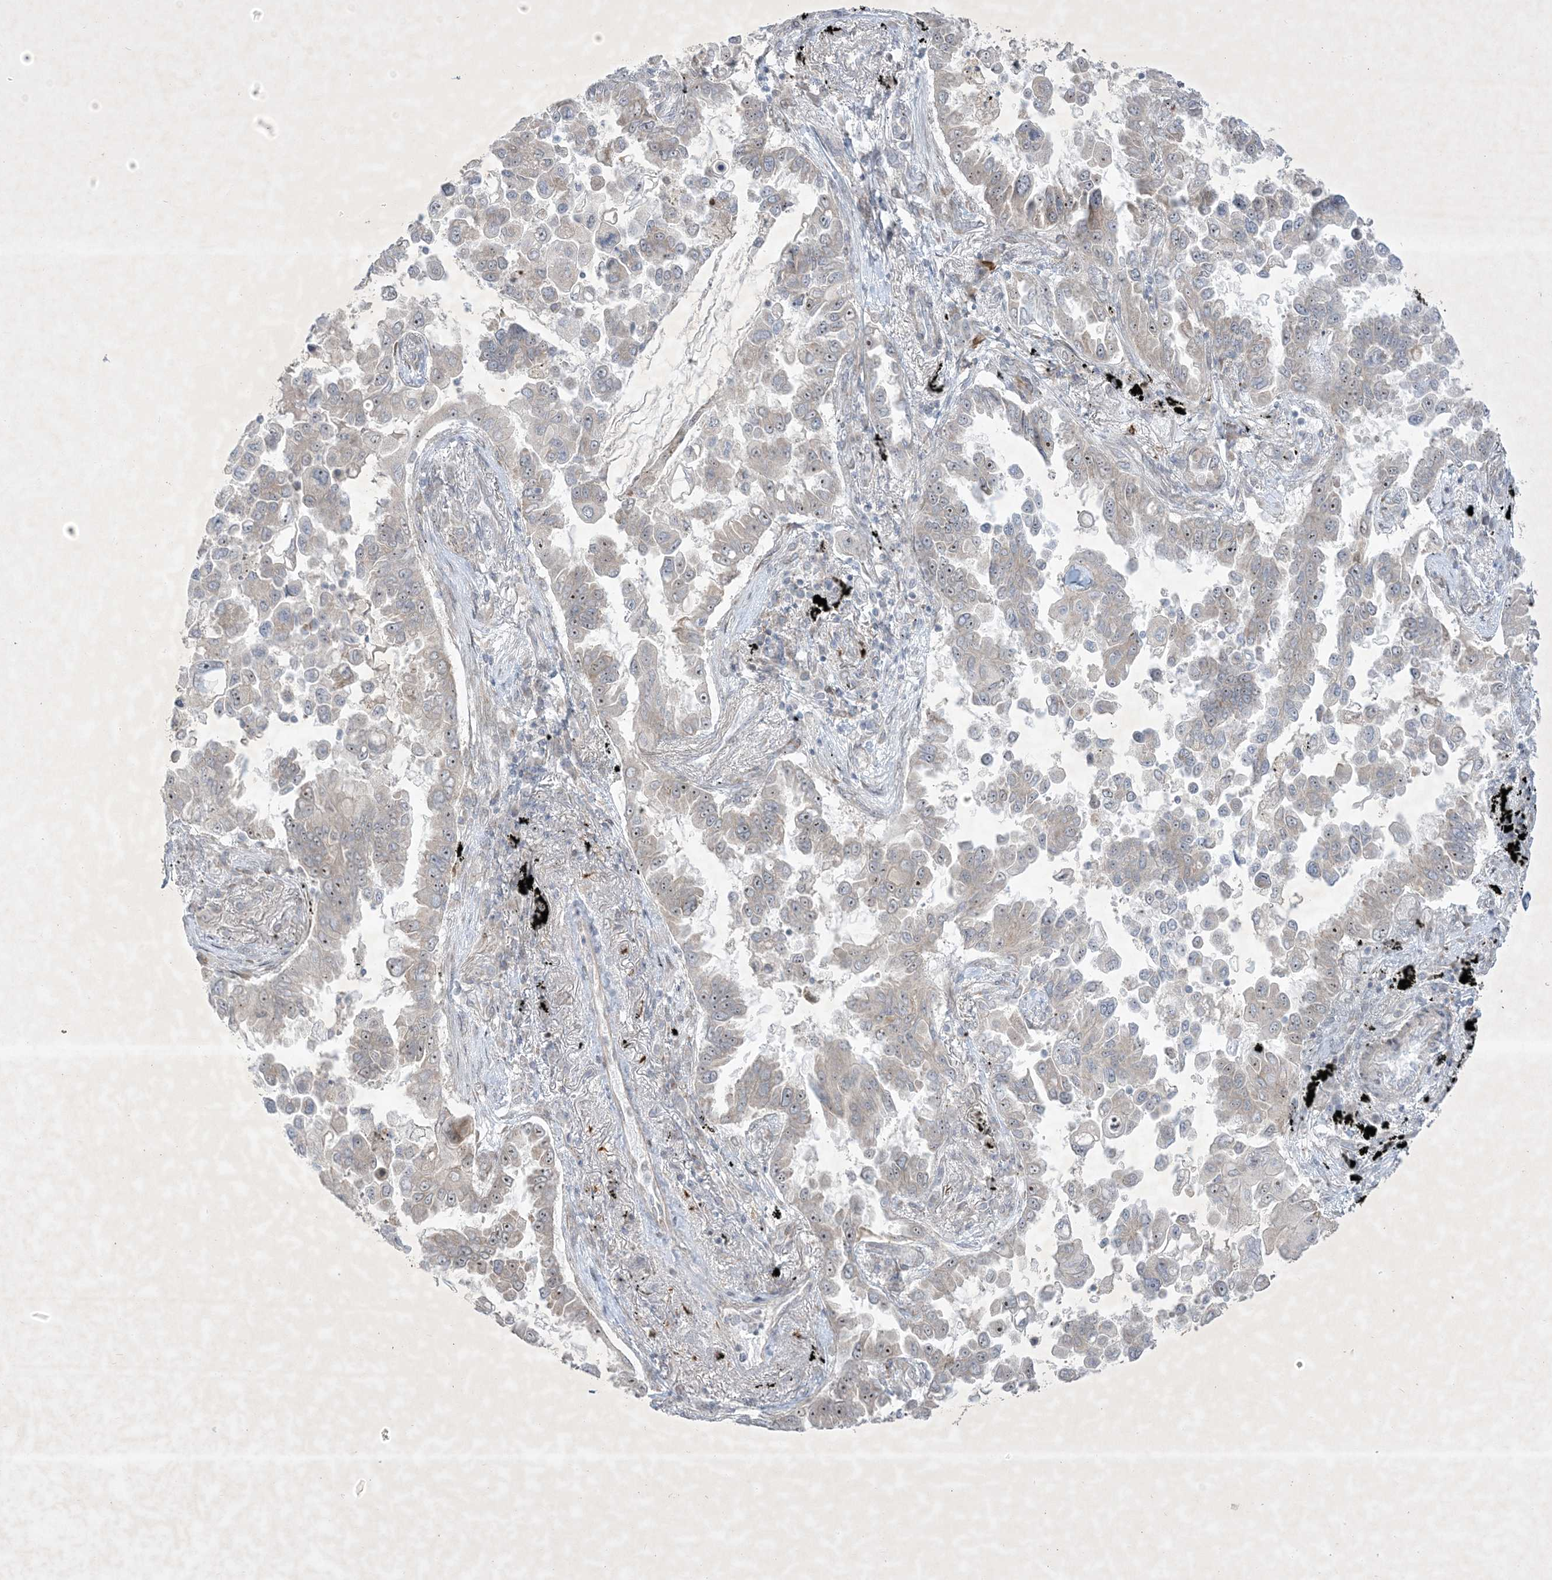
{"staining": {"intensity": "weak", "quantity": "25%-75%", "location": "cytoplasmic/membranous,nuclear"}, "tissue": "lung cancer", "cell_type": "Tumor cells", "image_type": "cancer", "snomed": [{"axis": "morphology", "description": "Adenocarcinoma, NOS"}, {"axis": "topography", "description": "Lung"}], "caption": "Lung cancer (adenocarcinoma) was stained to show a protein in brown. There is low levels of weak cytoplasmic/membranous and nuclear positivity in about 25%-75% of tumor cells.", "gene": "SOGA3", "patient": {"sex": "female", "age": 67}}